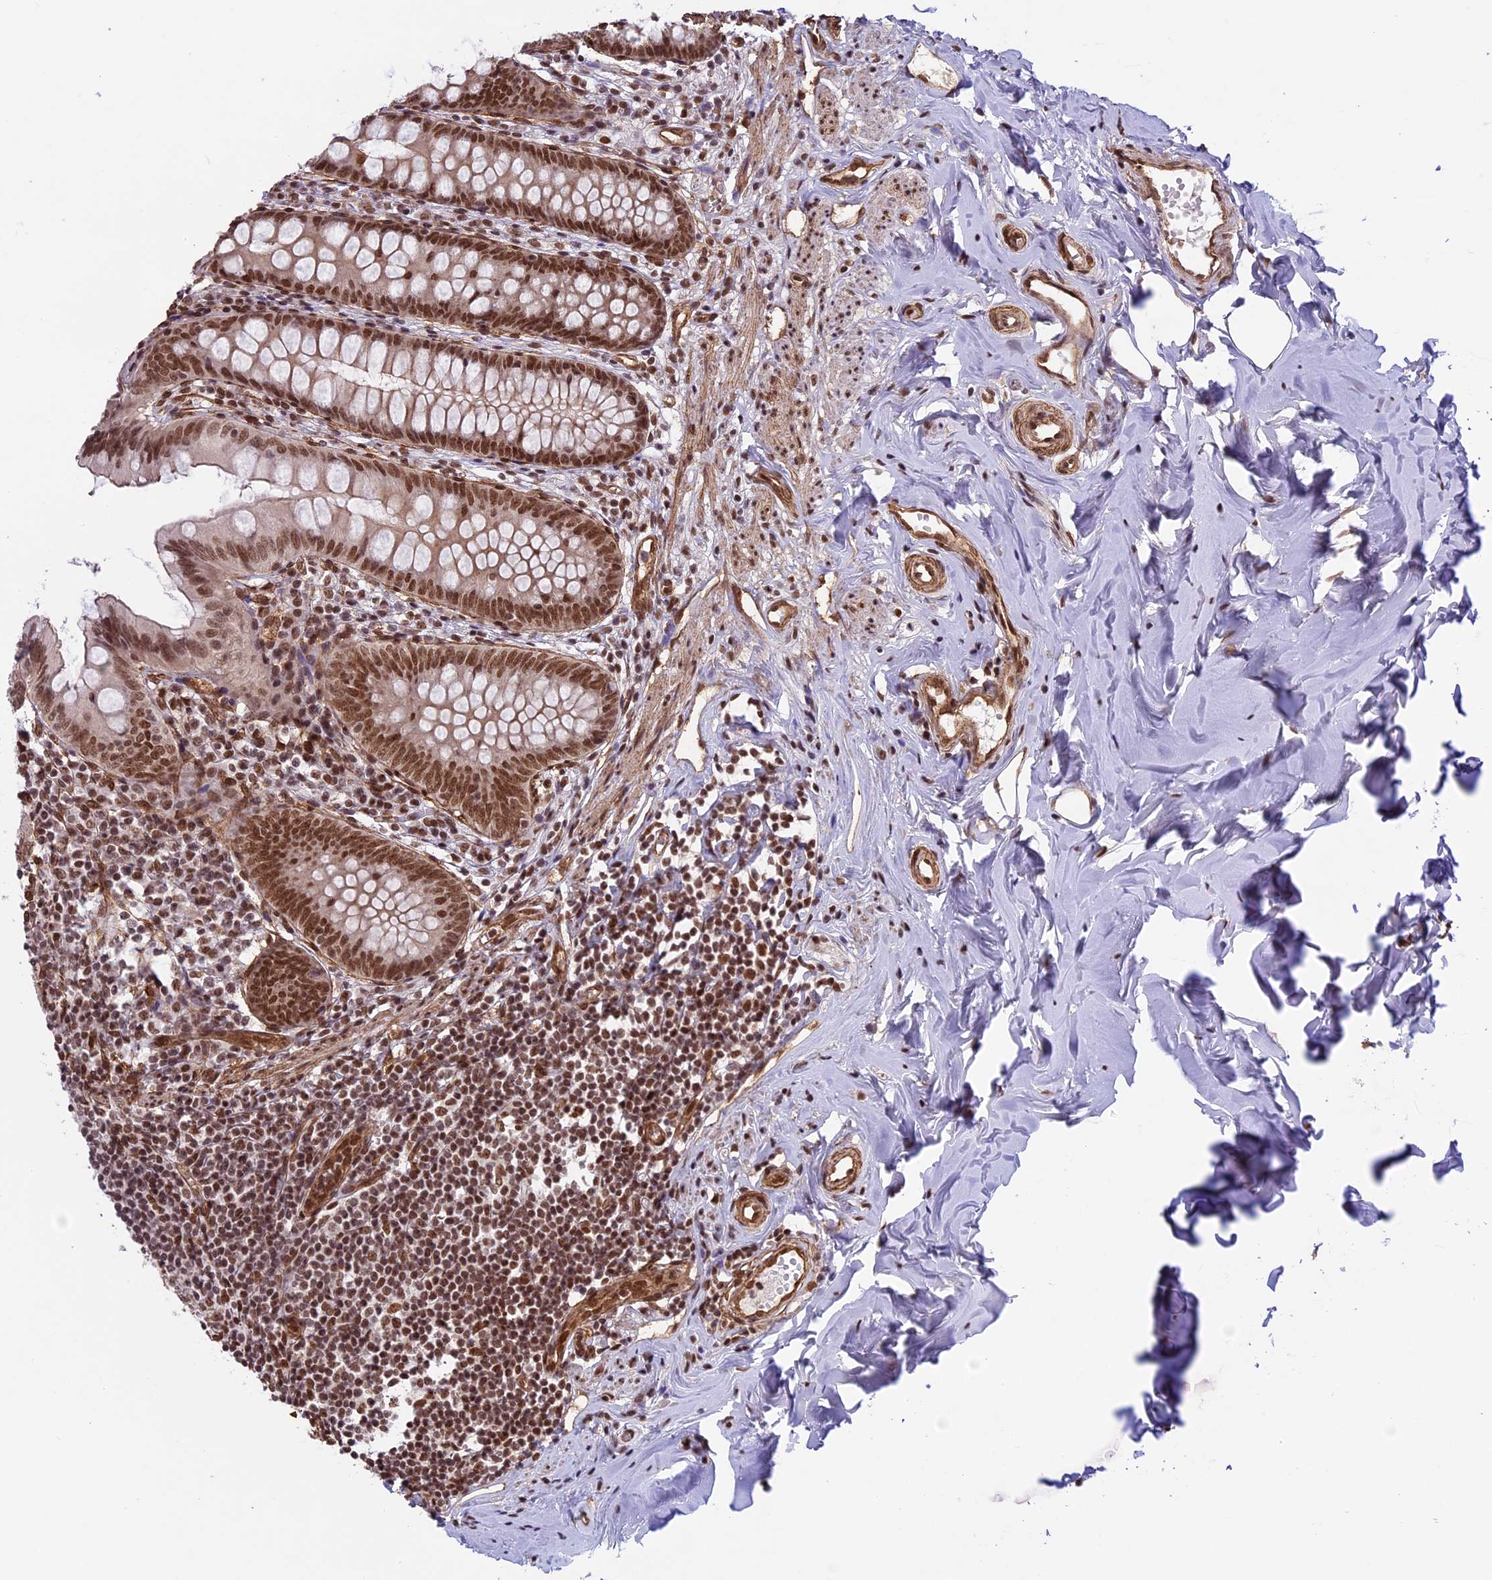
{"staining": {"intensity": "moderate", "quantity": ">75%", "location": "nuclear"}, "tissue": "appendix", "cell_type": "Glandular cells", "image_type": "normal", "snomed": [{"axis": "morphology", "description": "Normal tissue, NOS"}, {"axis": "topography", "description": "Appendix"}], "caption": "A brown stain highlights moderate nuclear expression of a protein in glandular cells of unremarkable human appendix. Nuclei are stained in blue.", "gene": "MPHOSPH8", "patient": {"sex": "female", "age": 51}}